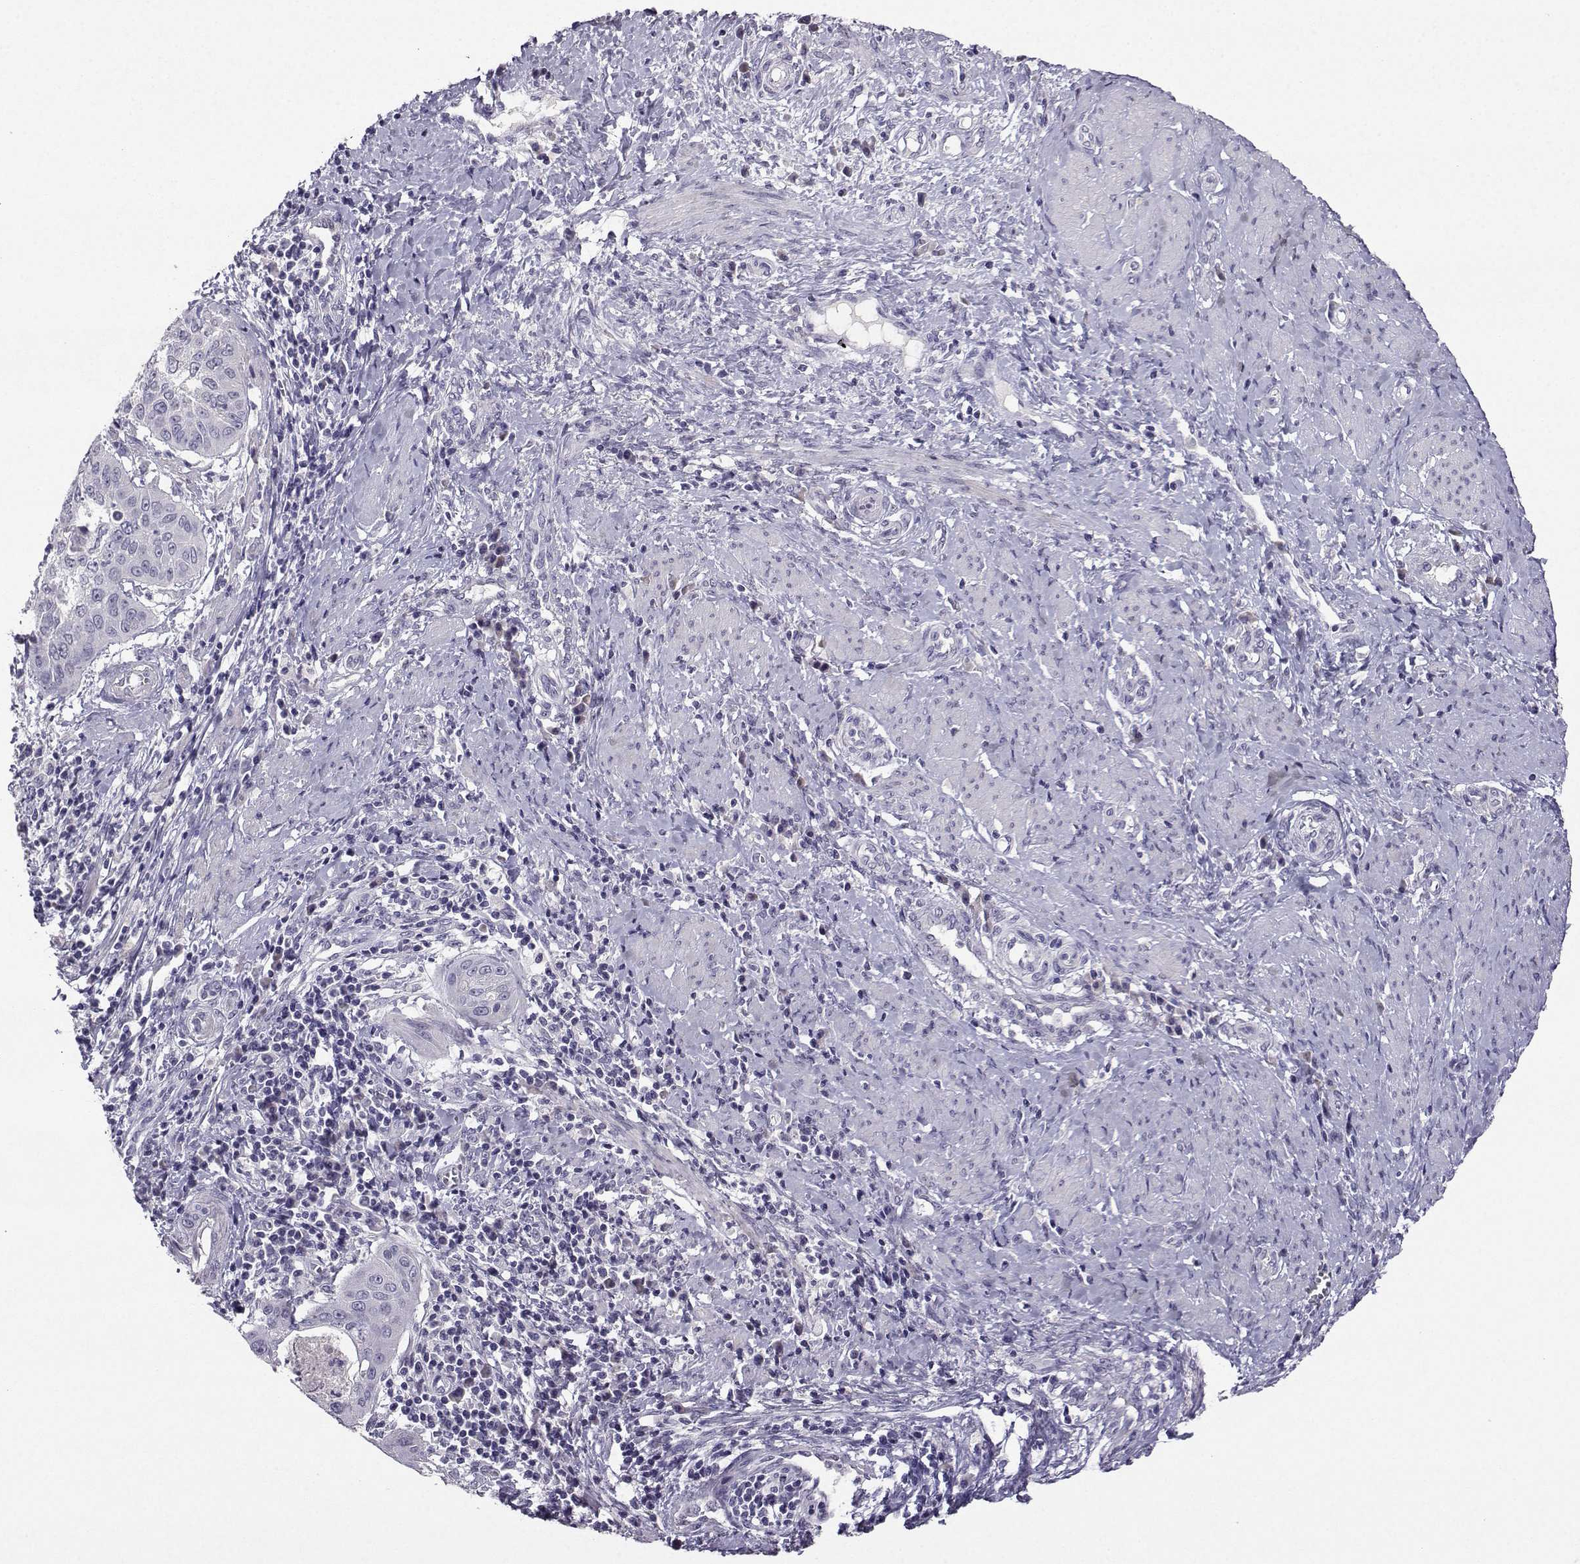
{"staining": {"intensity": "negative", "quantity": "none", "location": "none"}, "tissue": "cervical cancer", "cell_type": "Tumor cells", "image_type": "cancer", "snomed": [{"axis": "morphology", "description": "Squamous cell carcinoma, NOS"}, {"axis": "topography", "description": "Cervix"}], "caption": "Immunohistochemistry of human squamous cell carcinoma (cervical) displays no expression in tumor cells.", "gene": "CRYBB1", "patient": {"sex": "female", "age": 39}}